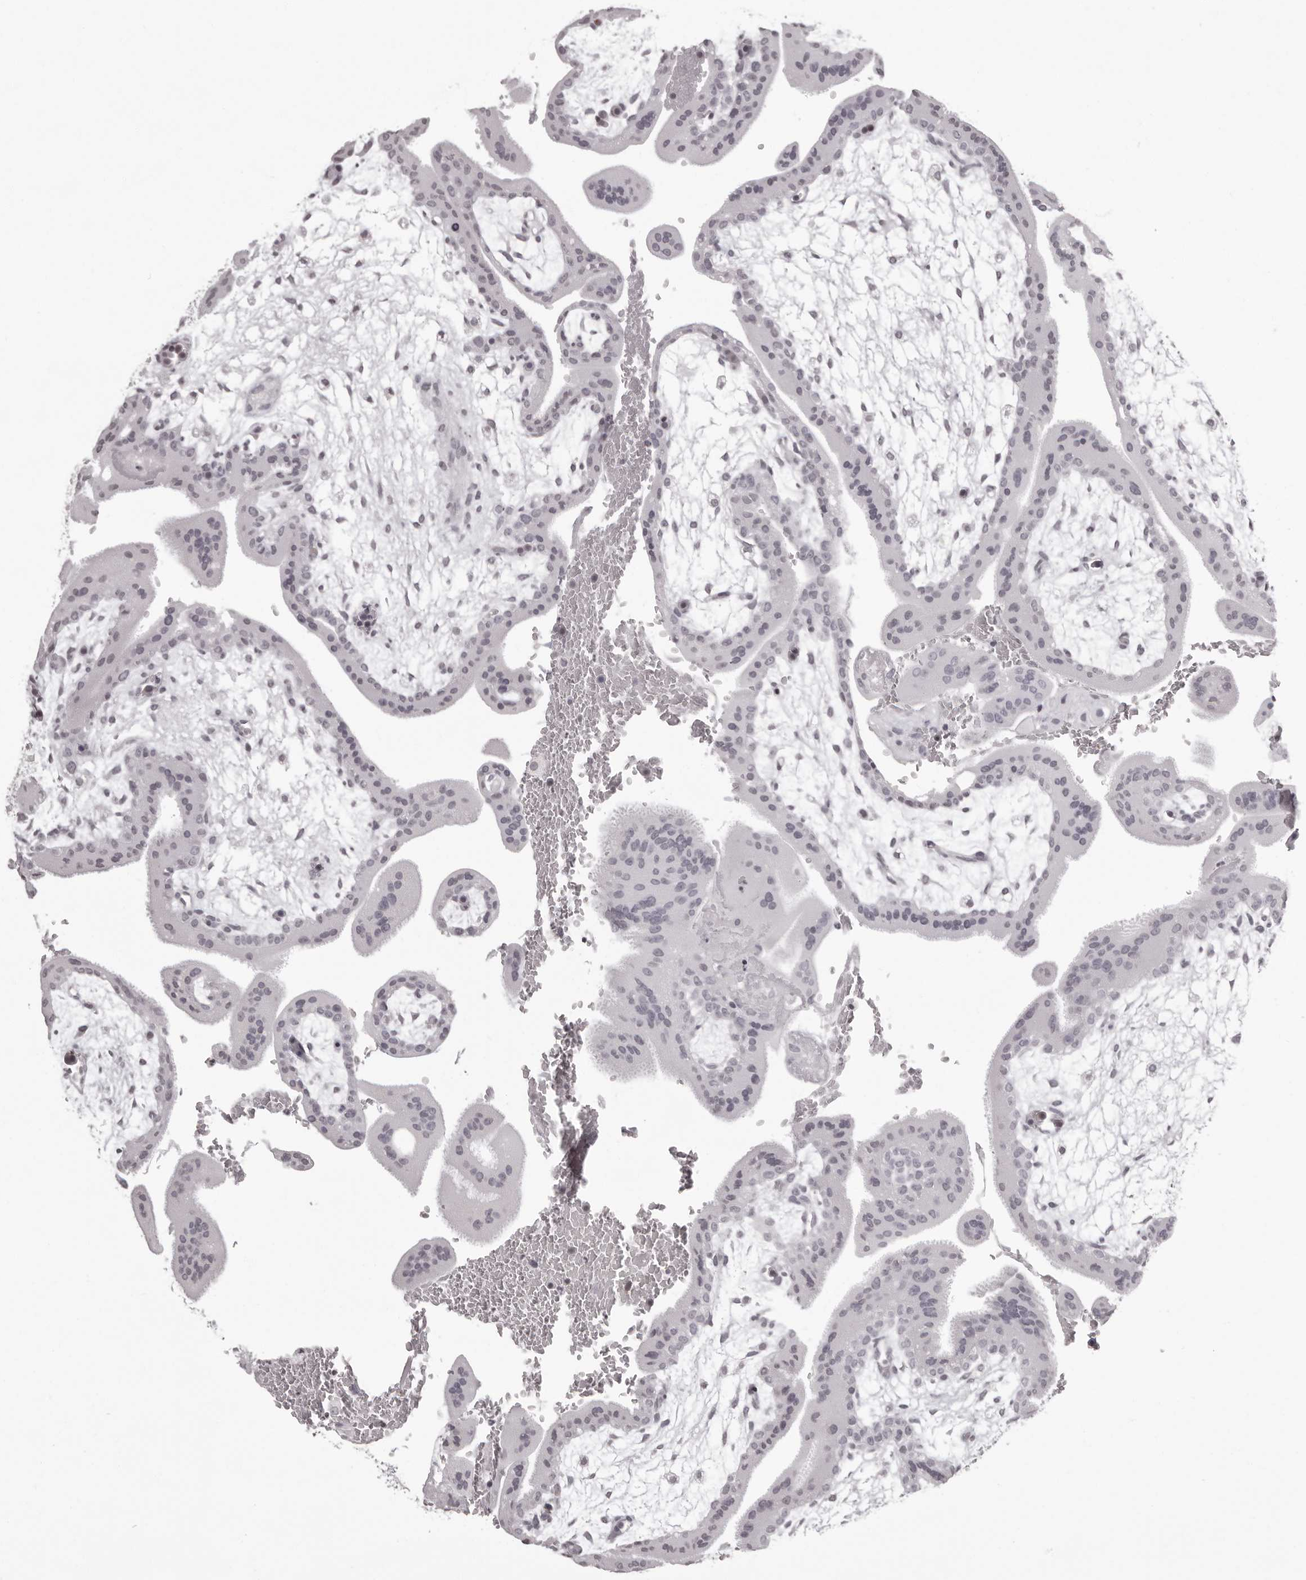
{"staining": {"intensity": "negative", "quantity": "none", "location": "none"}, "tissue": "placenta", "cell_type": "Decidual cells", "image_type": "normal", "snomed": [{"axis": "morphology", "description": "Normal tissue, NOS"}, {"axis": "topography", "description": "Placenta"}], "caption": "This photomicrograph is of benign placenta stained with immunohistochemistry to label a protein in brown with the nuclei are counter-stained blue. There is no expression in decidual cells. (IHC, brightfield microscopy, high magnification).", "gene": "C8orf74", "patient": {"sex": "female", "age": 35}}